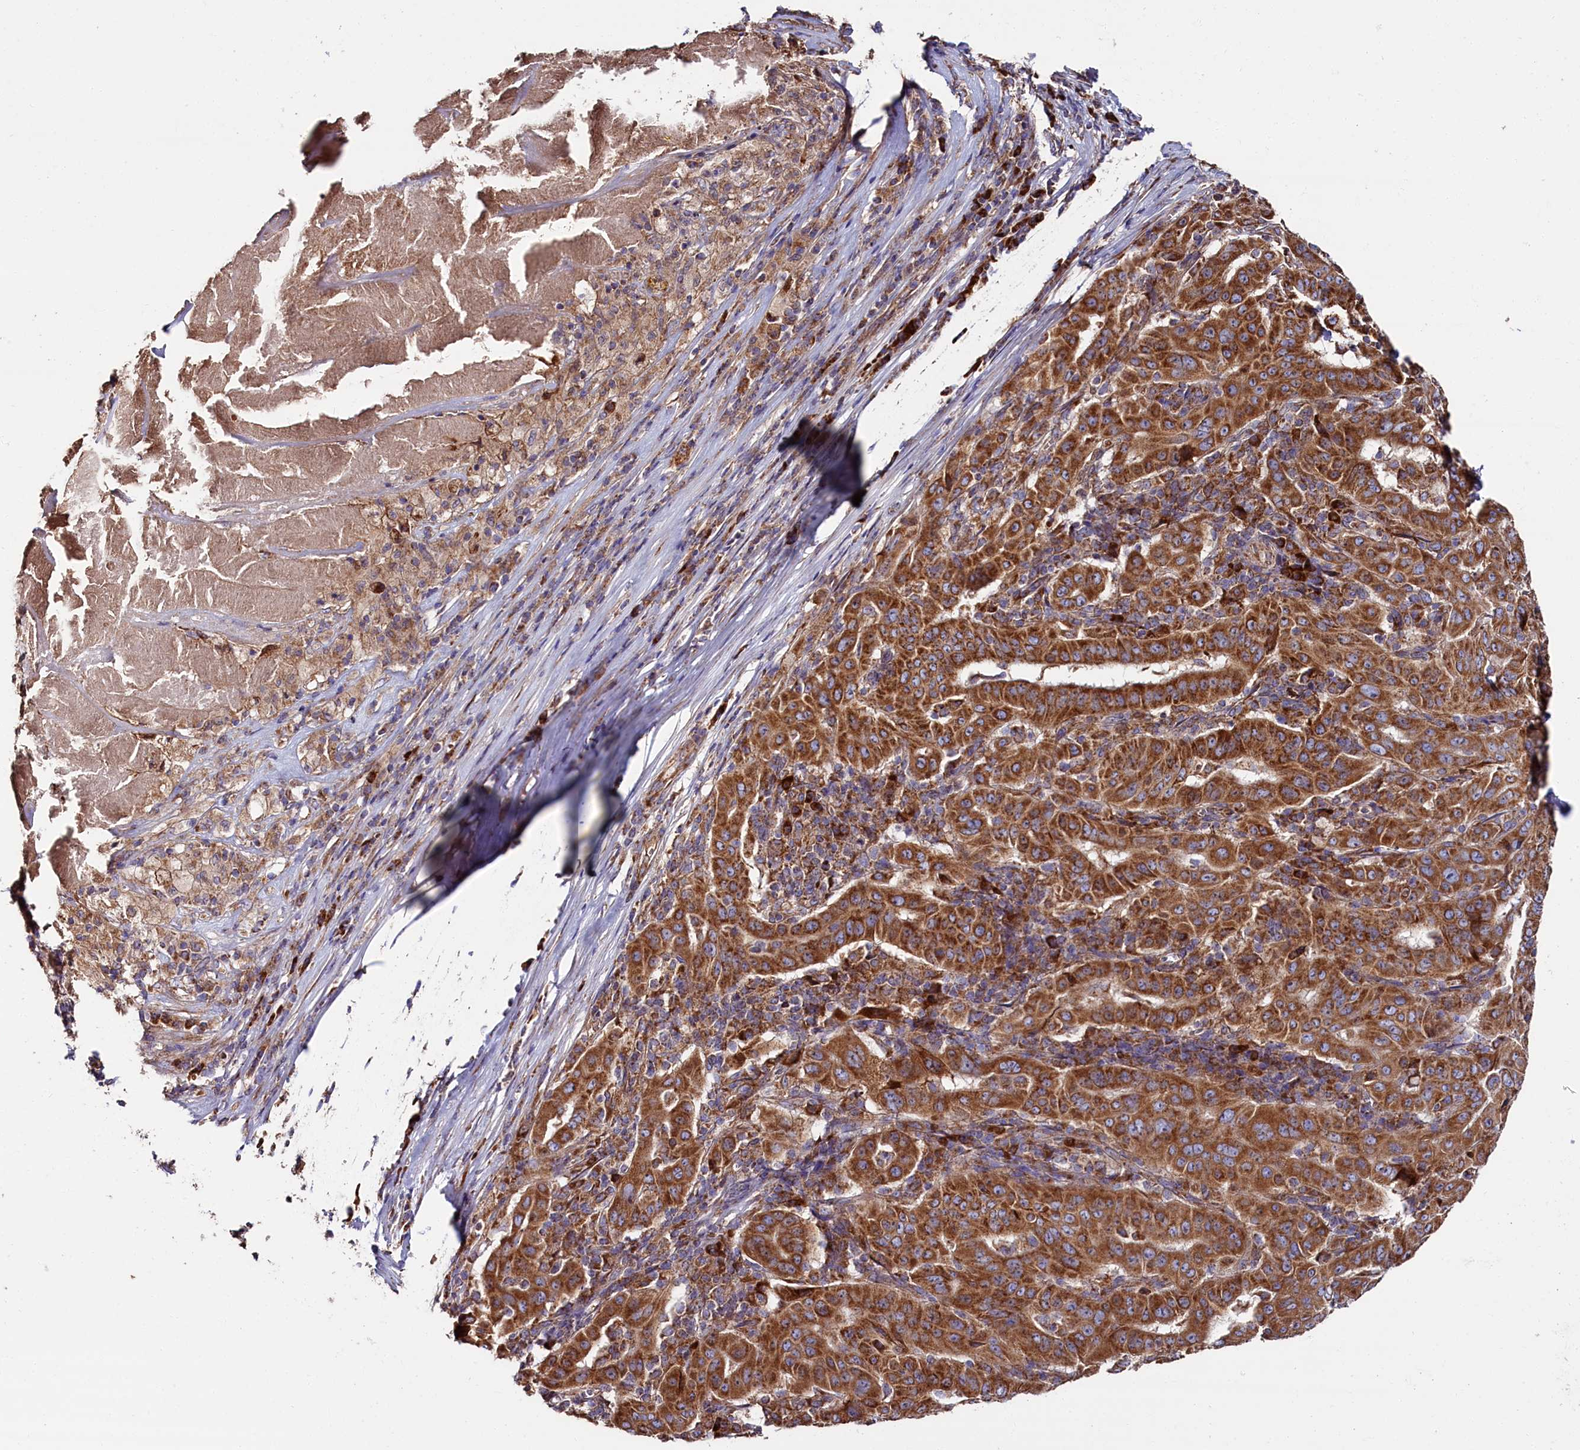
{"staining": {"intensity": "strong", "quantity": ">75%", "location": "cytoplasmic/membranous"}, "tissue": "pancreatic cancer", "cell_type": "Tumor cells", "image_type": "cancer", "snomed": [{"axis": "morphology", "description": "Adenocarcinoma, NOS"}, {"axis": "topography", "description": "Pancreas"}], "caption": "A high amount of strong cytoplasmic/membranous positivity is present in about >75% of tumor cells in pancreatic cancer tissue. The staining is performed using DAB brown chromogen to label protein expression. The nuclei are counter-stained blue using hematoxylin.", "gene": "ZSWIM1", "patient": {"sex": "male", "age": 63}}